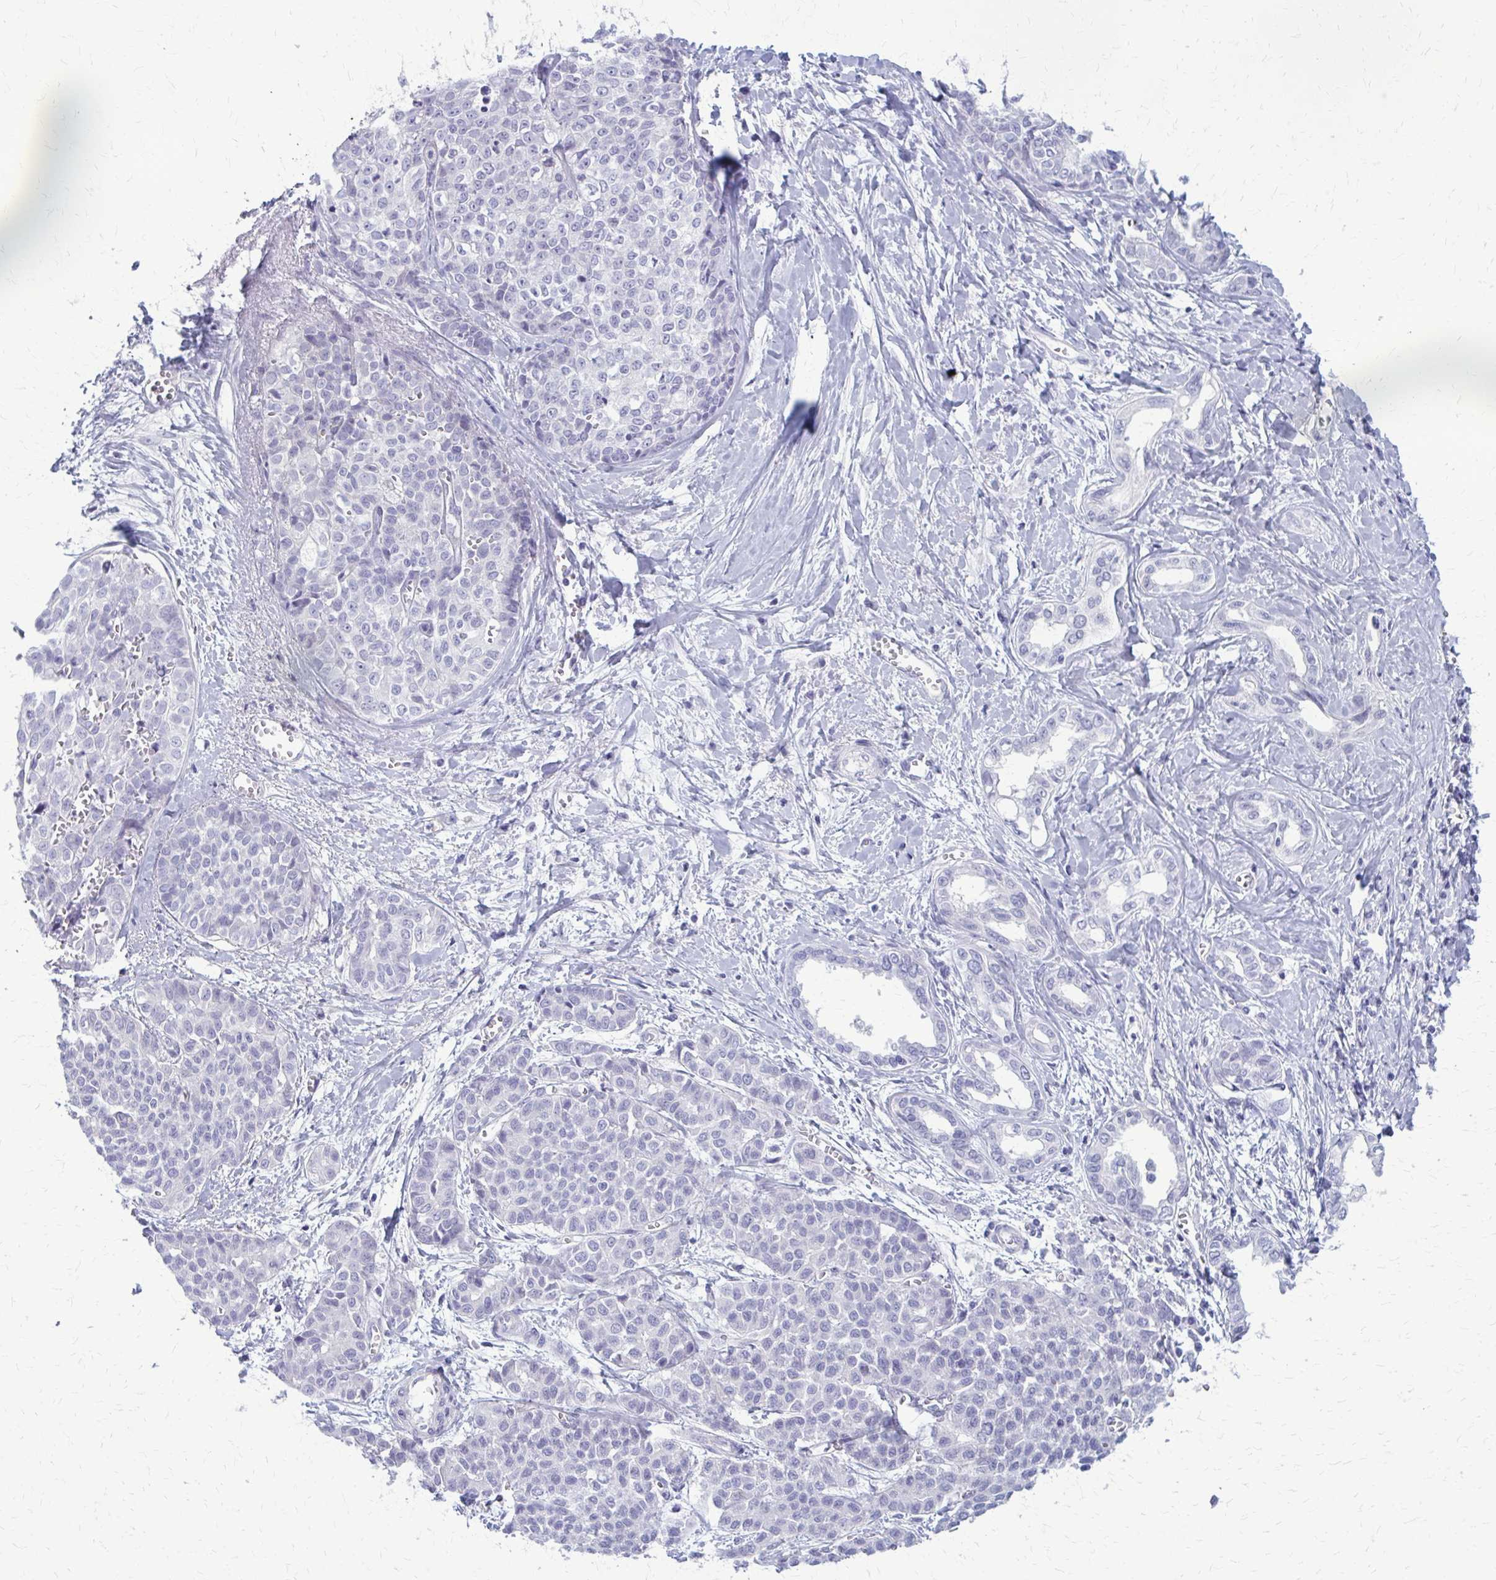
{"staining": {"intensity": "negative", "quantity": "none", "location": "none"}, "tissue": "liver cancer", "cell_type": "Tumor cells", "image_type": "cancer", "snomed": [{"axis": "morphology", "description": "Cholangiocarcinoma"}, {"axis": "topography", "description": "Liver"}], "caption": "This is an immunohistochemistry image of liver cancer. There is no staining in tumor cells.", "gene": "CASQ2", "patient": {"sex": "female", "age": 77}}